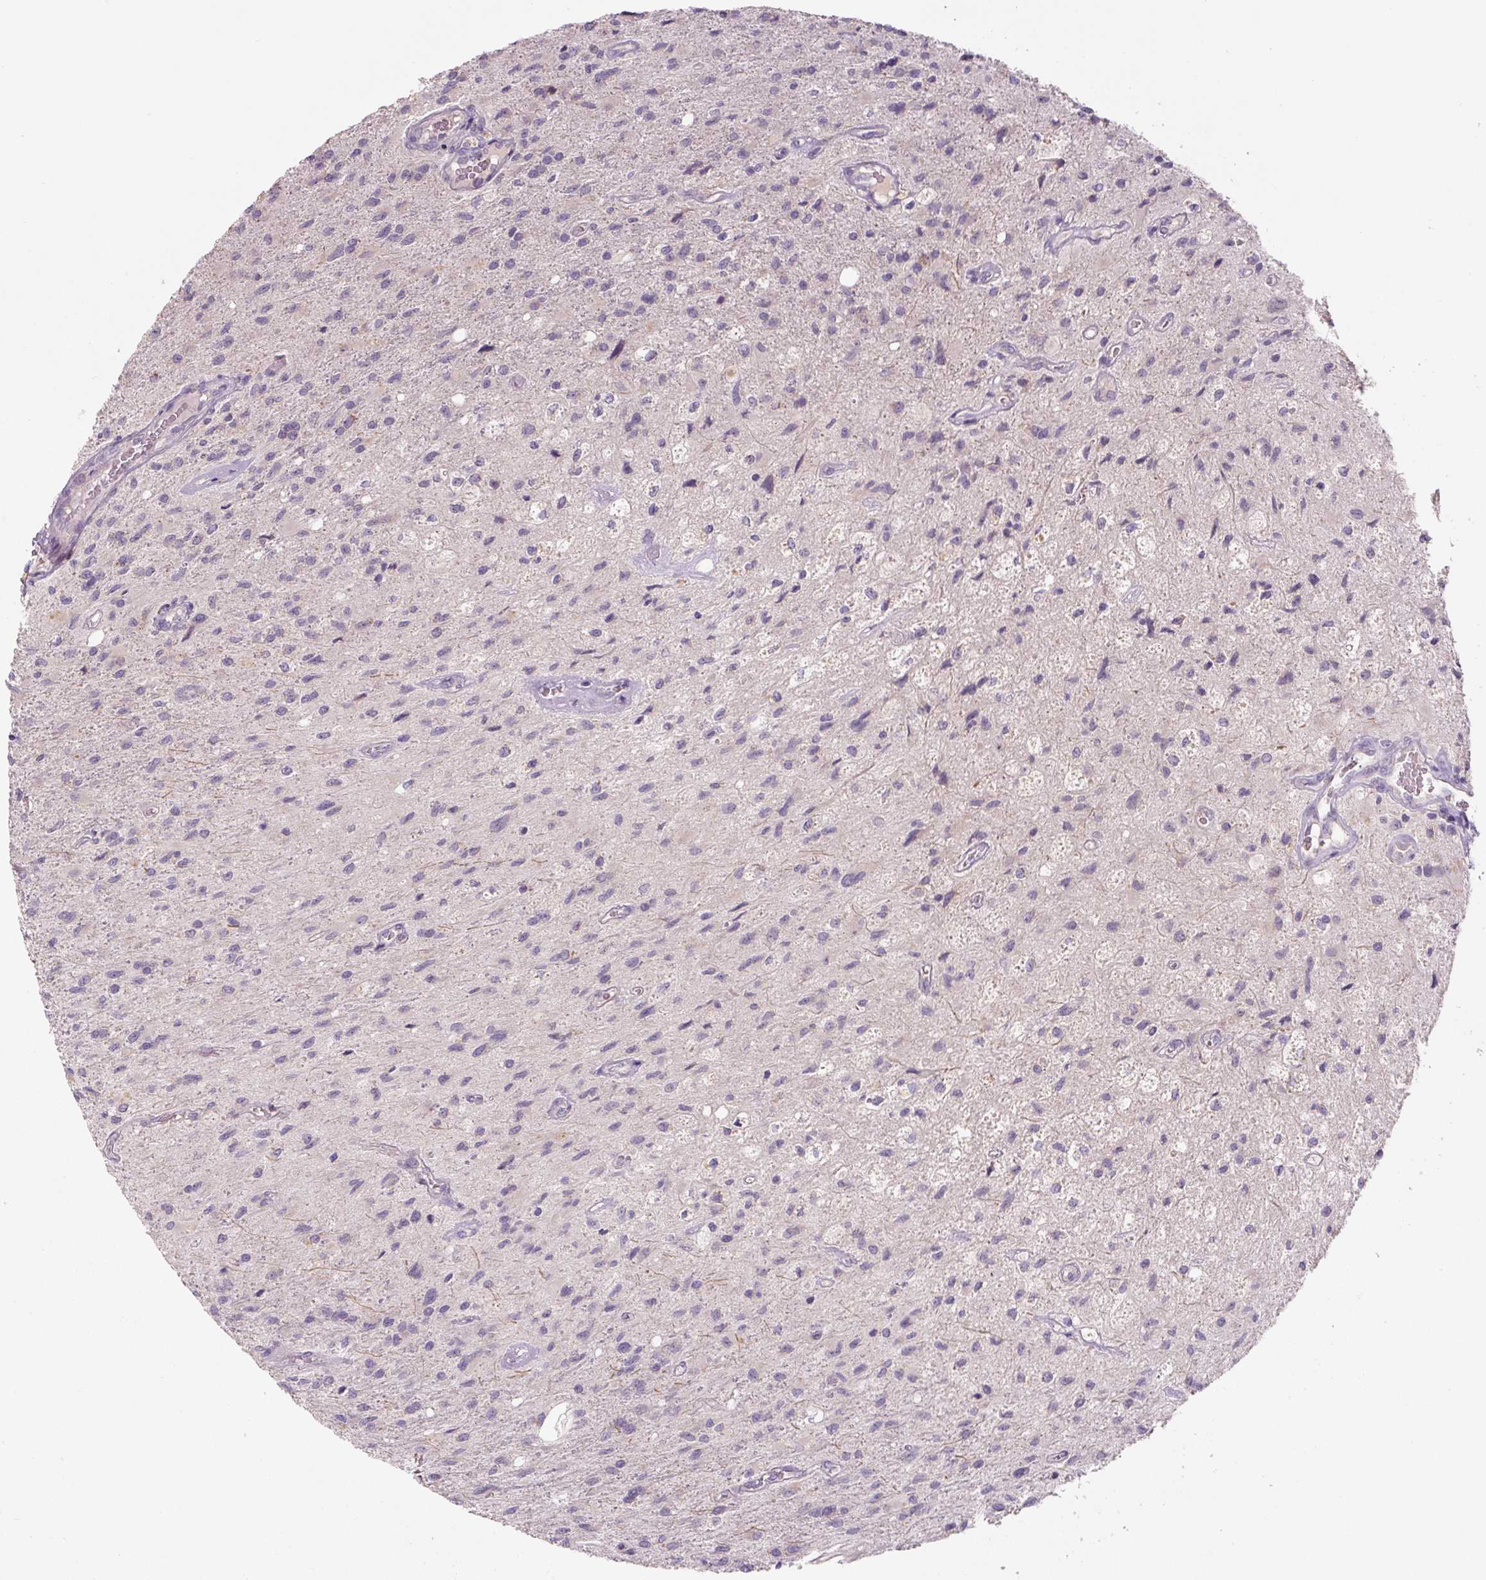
{"staining": {"intensity": "negative", "quantity": "none", "location": "none"}, "tissue": "glioma", "cell_type": "Tumor cells", "image_type": "cancer", "snomed": [{"axis": "morphology", "description": "Glioma, malignant, High grade"}, {"axis": "topography", "description": "Brain"}], "caption": "The micrograph exhibits no staining of tumor cells in glioma.", "gene": "YIF1B", "patient": {"sex": "female", "age": 70}}